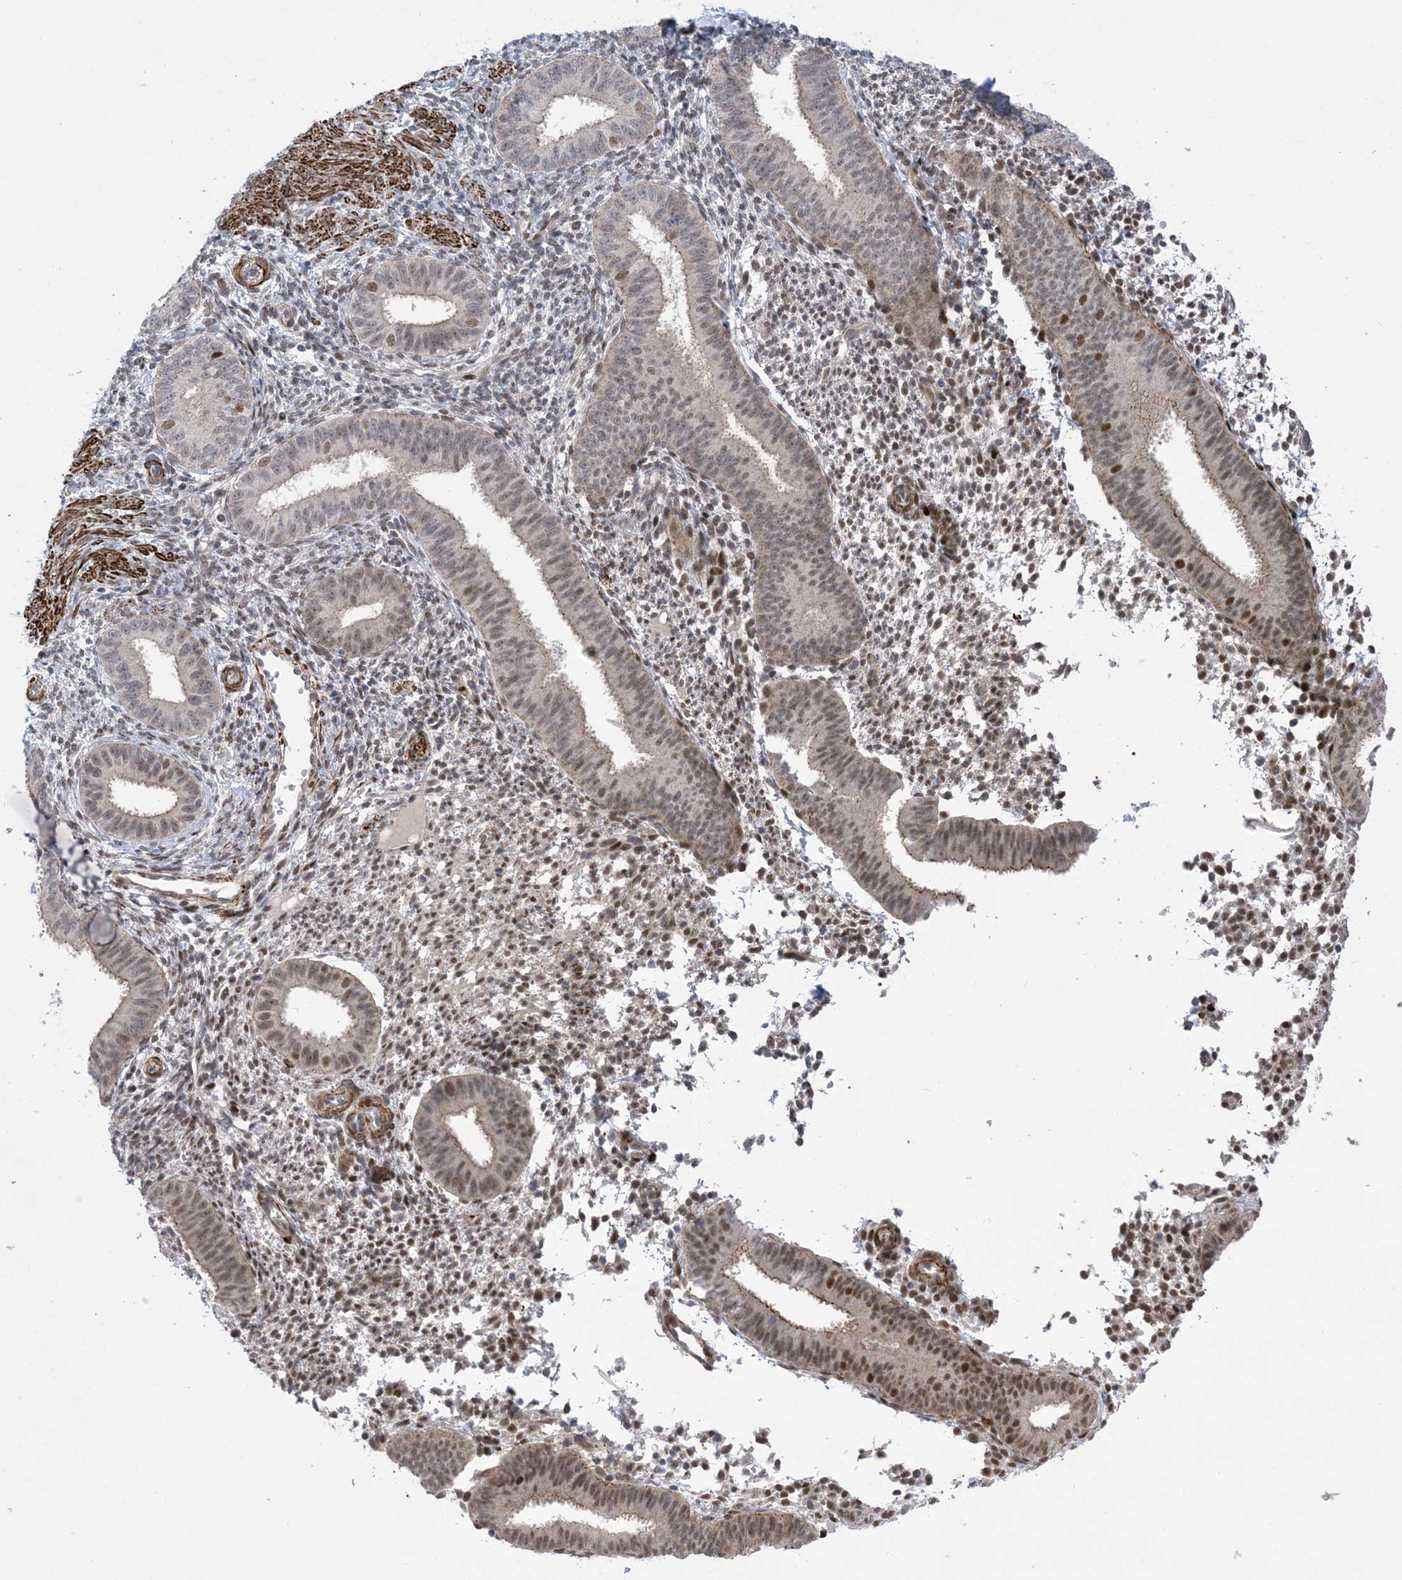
{"staining": {"intensity": "moderate", "quantity": "<25%", "location": "nuclear"}, "tissue": "endometrium", "cell_type": "Cells in endometrial stroma", "image_type": "normal", "snomed": [{"axis": "morphology", "description": "Normal tissue, NOS"}, {"axis": "topography", "description": "Uterus"}, {"axis": "topography", "description": "Endometrium"}], "caption": "Immunohistochemistry (DAB (3,3'-diaminobenzidine)) staining of benign human endometrium exhibits moderate nuclear protein expression in about <25% of cells in endometrial stroma. (DAB IHC, brown staining for protein, blue staining for nuclei).", "gene": "ZNF8", "patient": {"sex": "female", "age": 48}}